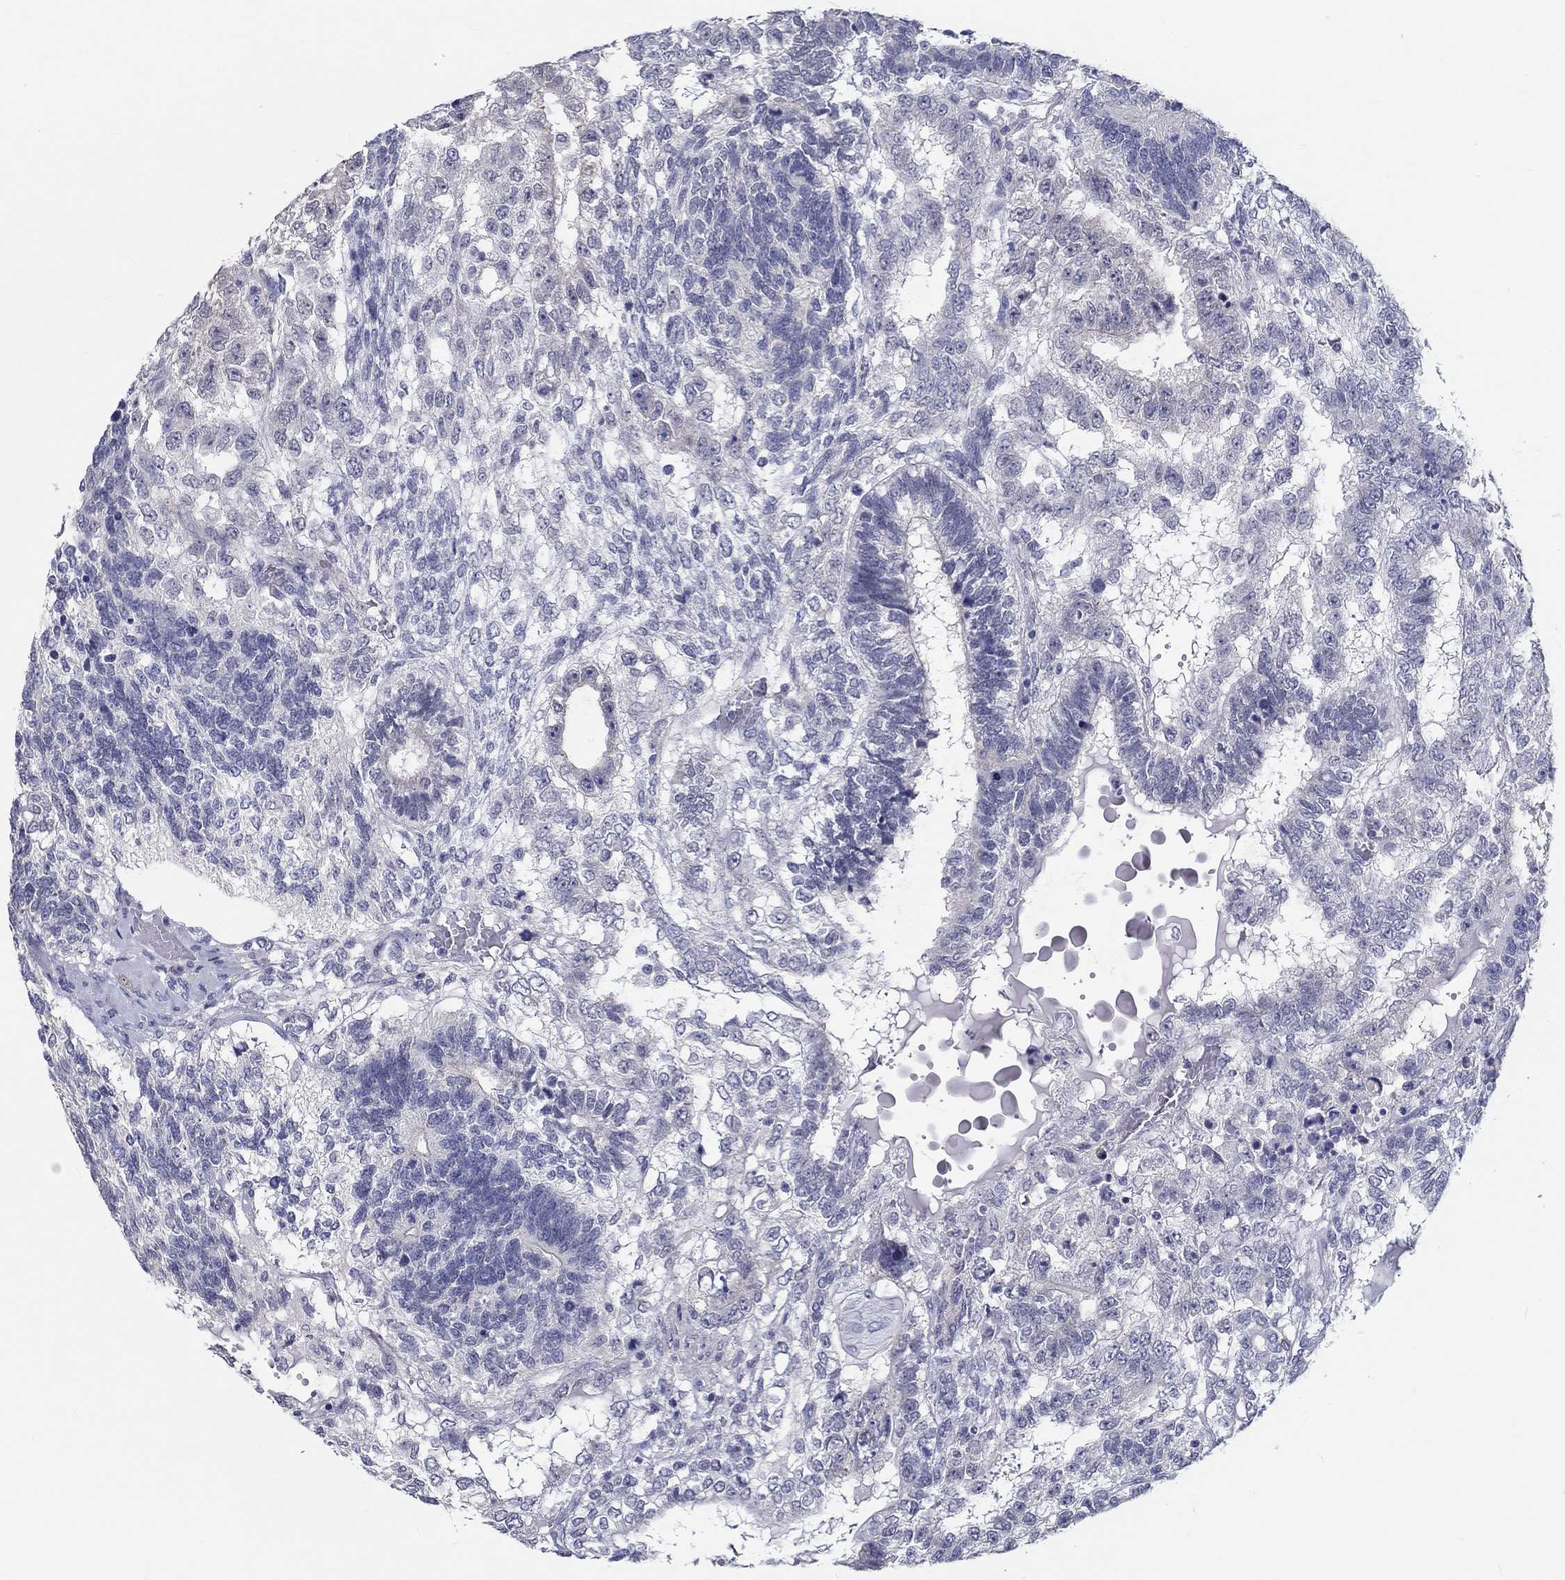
{"staining": {"intensity": "negative", "quantity": "none", "location": "none"}, "tissue": "testis cancer", "cell_type": "Tumor cells", "image_type": "cancer", "snomed": [{"axis": "morphology", "description": "Seminoma, NOS"}, {"axis": "morphology", "description": "Carcinoma, Embryonal, NOS"}, {"axis": "topography", "description": "Testis"}], "caption": "An image of human embryonal carcinoma (testis) is negative for staining in tumor cells.", "gene": "CRYGD", "patient": {"sex": "male", "age": 41}}